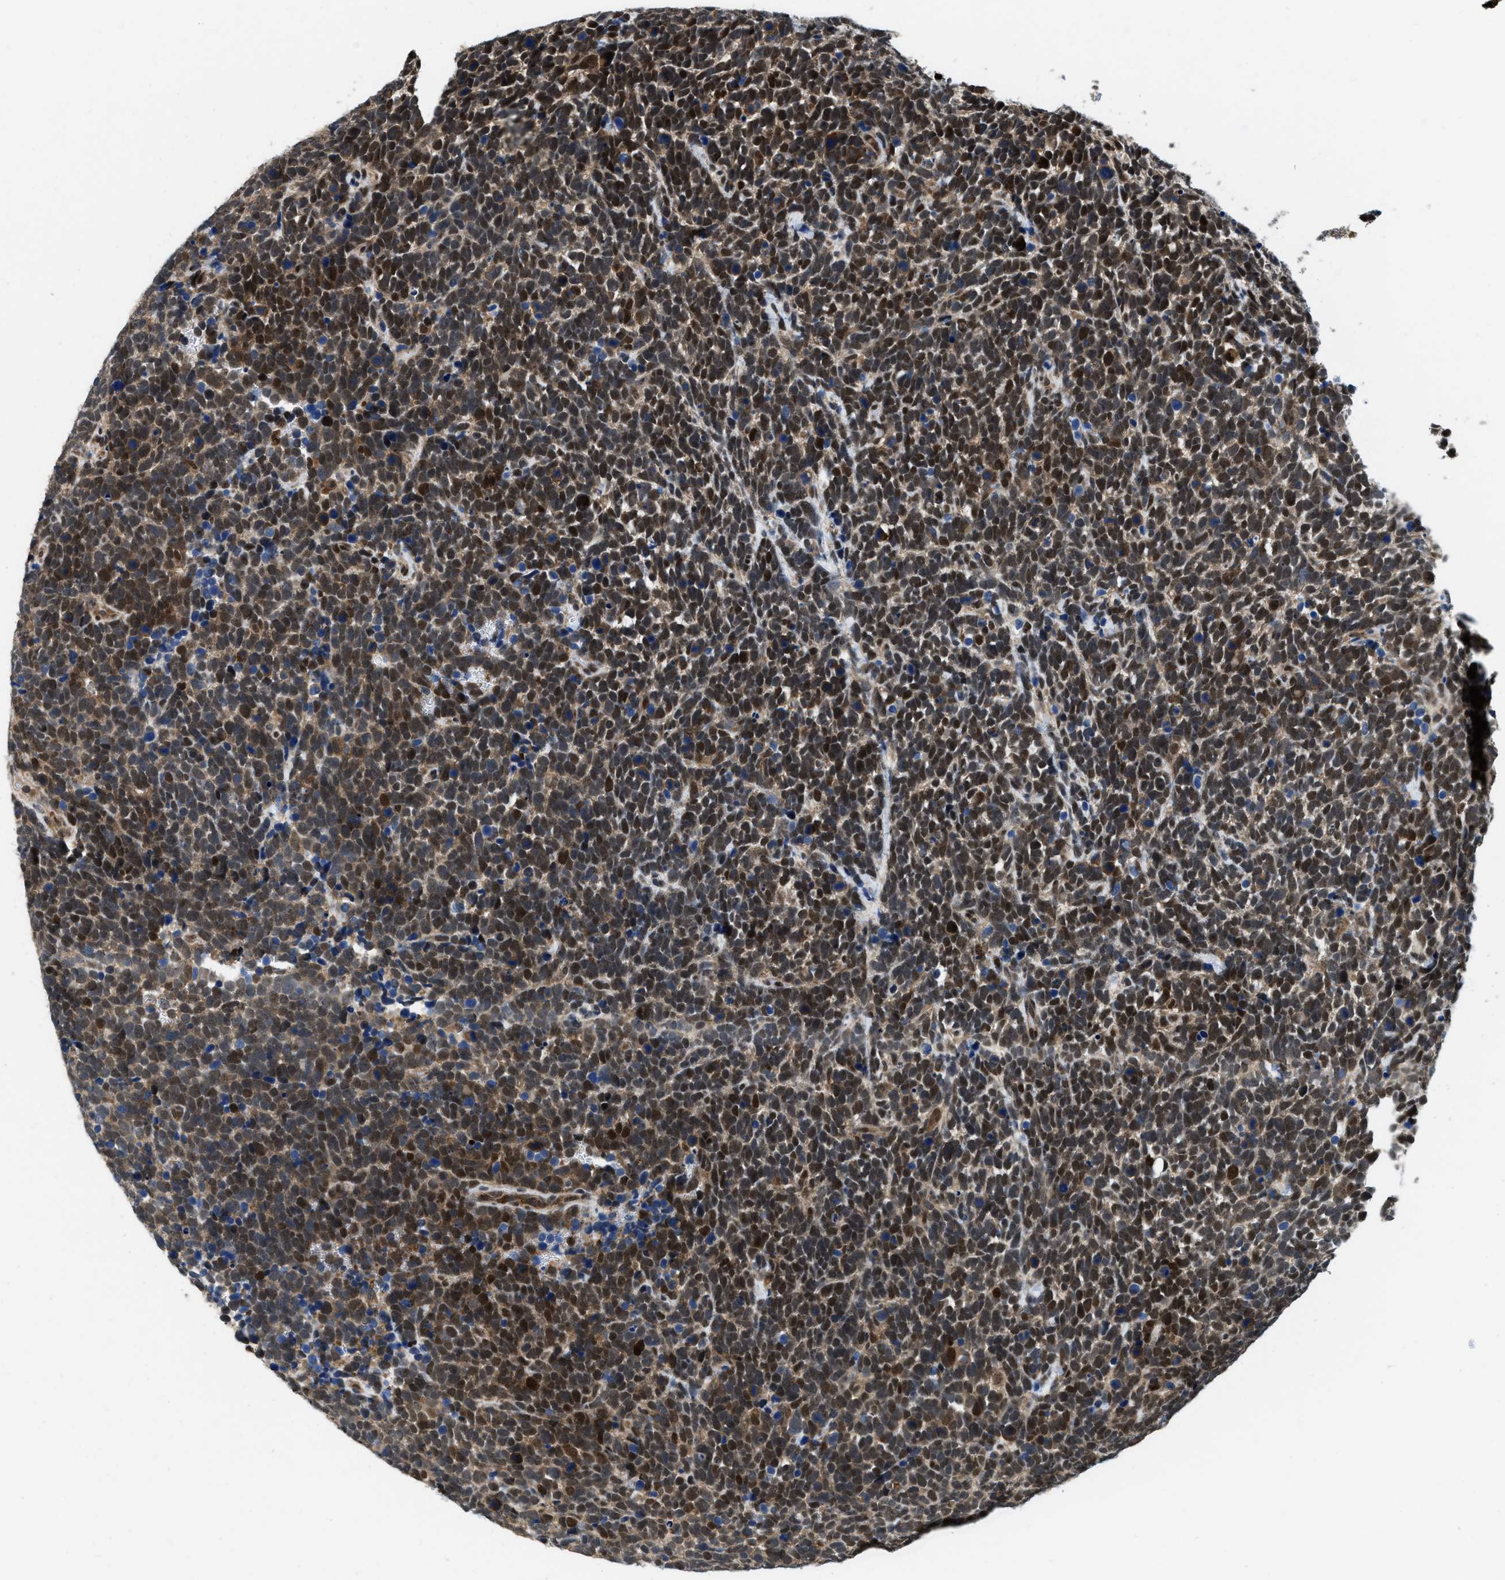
{"staining": {"intensity": "strong", "quantity": ">75%", "location": "cytoplasmic/membranous,nuclear"}, "tissue": "urothelial cancer", "cell_type": "Tumor cells", "image_type": "cancer", "snomed": [{"axis": "morphology", "description": "Urothelial carcinoma, High grade"}, {"axis": "topography", "description": "Urinary bladder"}], "caption": "Protein expression analysis of urothelial cancer demonstrates strong cytoplasmic/membranous and nuclear positivity in approximately >75% of tumor cells.", "gene": "ATF7IP", "patient": {"sex": "female", "age": 82}}